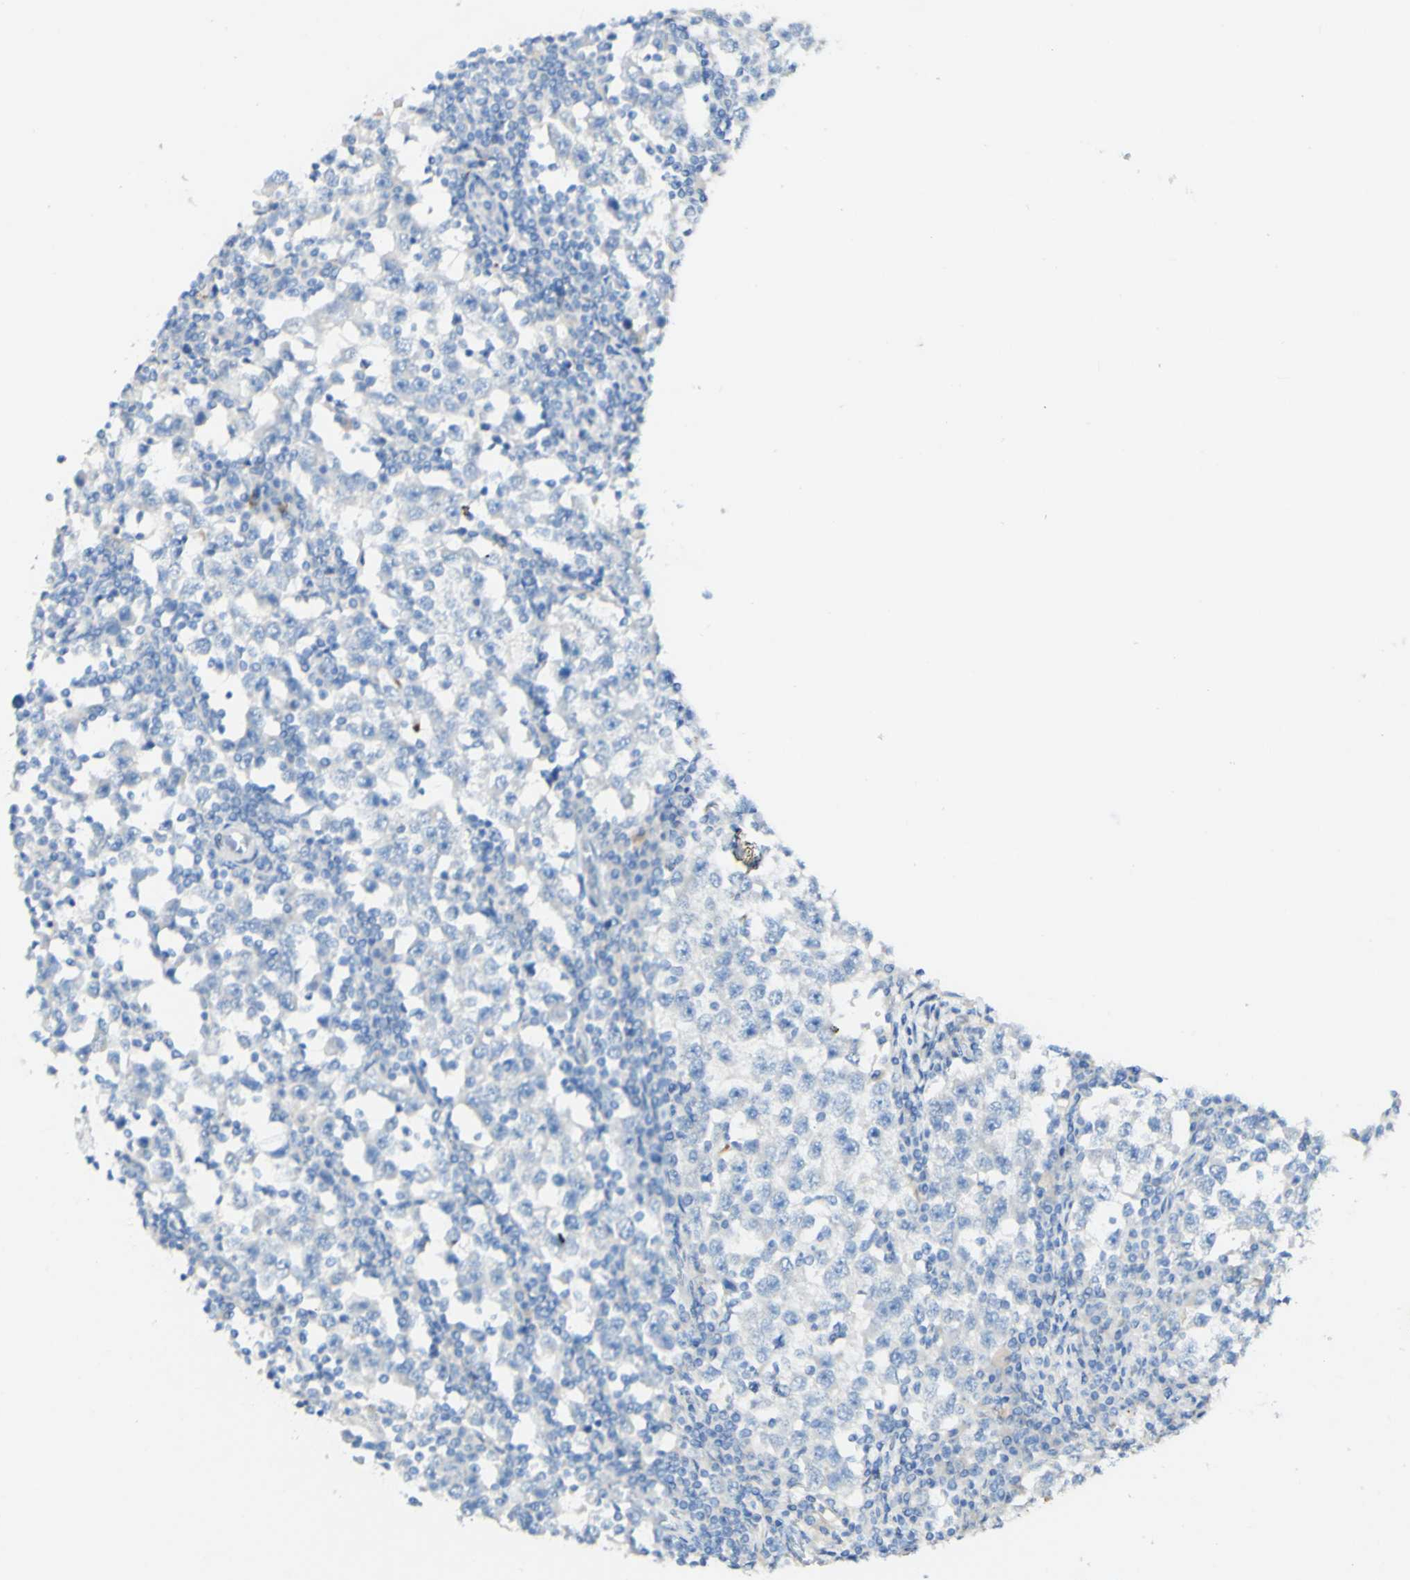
{"staining": {"intensity": "negative", "quantity": "none", "location": "none"}, "tissue": "testis cancer", "cell_type": "Tumor cells", "image_type": "cancer", "snomed": [{"axis": "morphology", "description": "Seminoma, NOS"}, {"axis": "topography", "description": "Testis"}], "caption": "IHC micrograph of human testis cancer (seminoma) stained for a protein (brown), which demonstrates no staining in tumor cells.", "gene": "FGF4", "patient": {"sex": "male", "age": 65}}